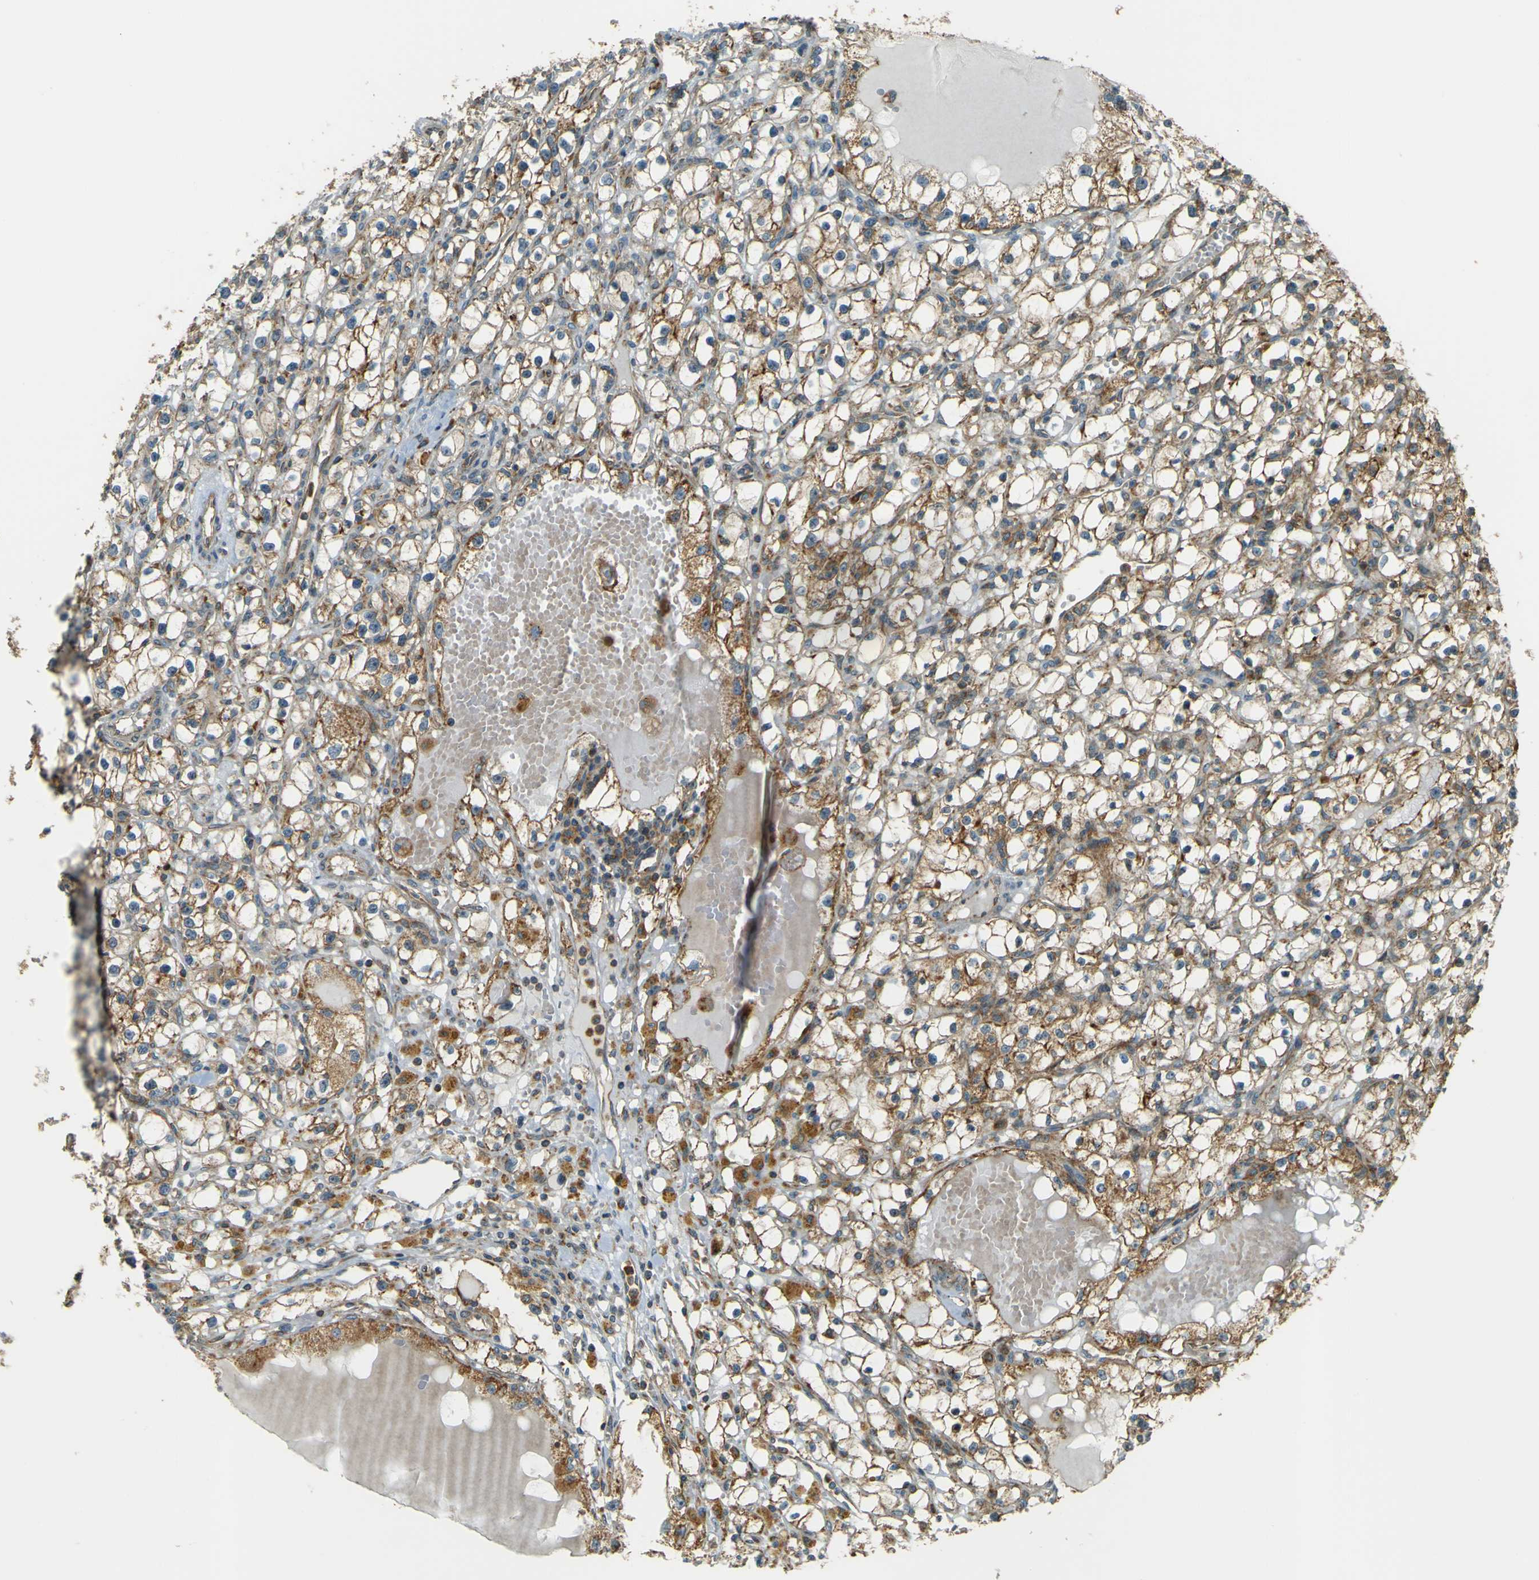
{"staining": {"intensity": "moderate", "quantity": ">75%", "location": "cytoplasmic/membranous"}, "tissue": "renal cancer", "cell_type": "Tumor cells", "image_type": "cancer", "snomed": [{"axis": "morphology", "description": "Adenocarcinoma, NOS"}, {"axis": "topography", "description": "Kidney"}], "caption": "DAB (3,3'-diaminobenzidine) immunohistochemical staining of human renal cancer (adenocarcinoma) displays moderate cytoplasmic/membranous protein positivity in approximately >75% of tumor cells. (IHC, brightfield microscopy, high magnification).", "gene": "DNAJC5", "patient": {"sex": "male", "age": 56}}